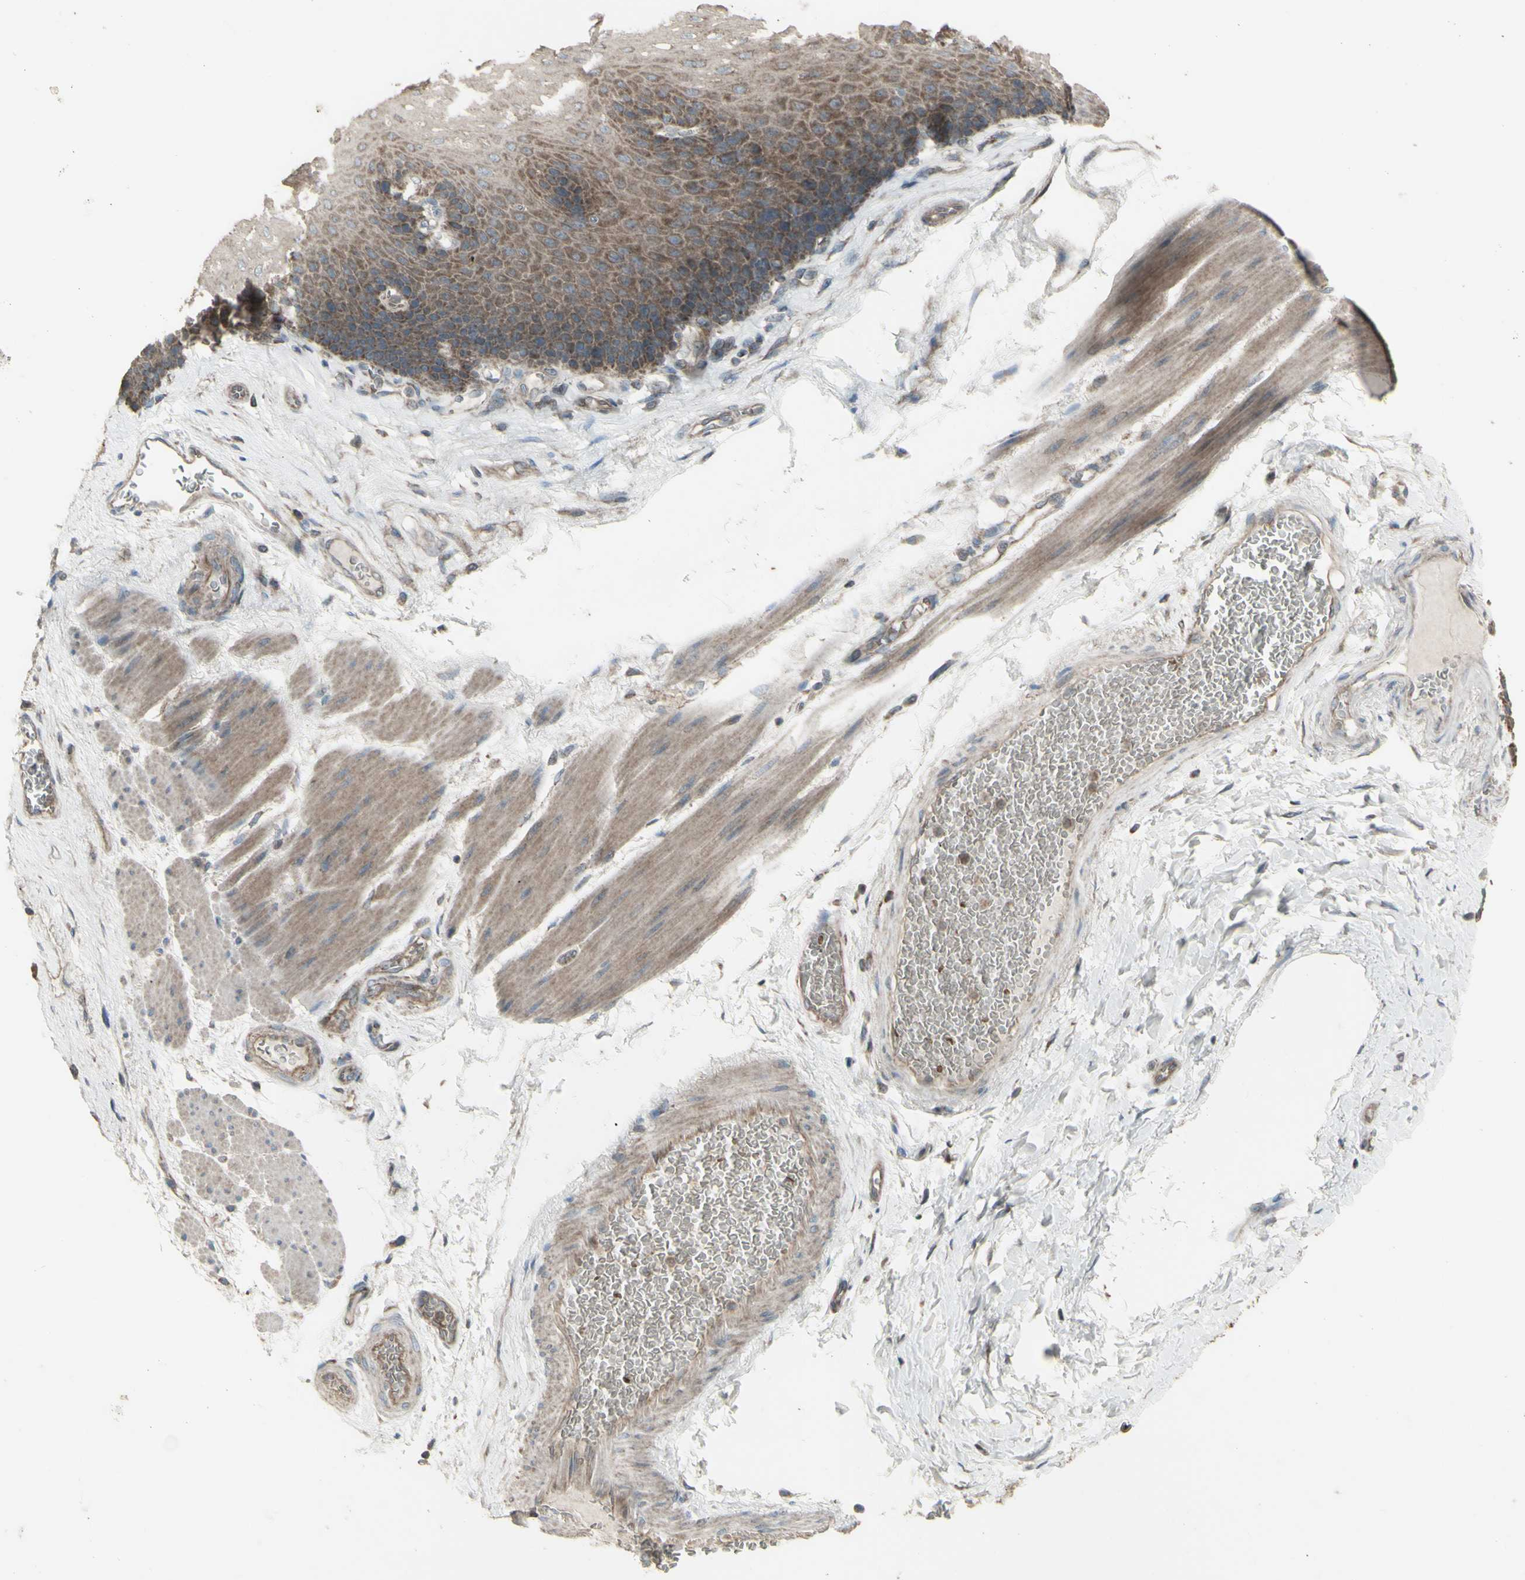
{"staining": {"intensity": "weak", "quantity": ">75%", "location": "cytoplasmic/membranous"}, "tissue": "esophagus", "cell_type": "Squamous epithelial cells", "image_type": "normal", "snomed": [{"axis": "morphology", "description": "Normal tissue, NOS"}, {"axis": "topography", "description": "Esophagus"}], "caption": "DAB (3,3'-diaminobenzidine) immunohistochemical staining of unremarkable esophagus shows weak cytoplasmic/membranous protein staining in about >75% of squamous epithelial cells. The staining is performed using DAB (3,3'-diaminobenzidine) brown chromogen to label protein expression. The nuclei are counter-stained blue using hematoxylin.", "gene": "SHC1", "patient": {"sex": "female", "age": 72}}